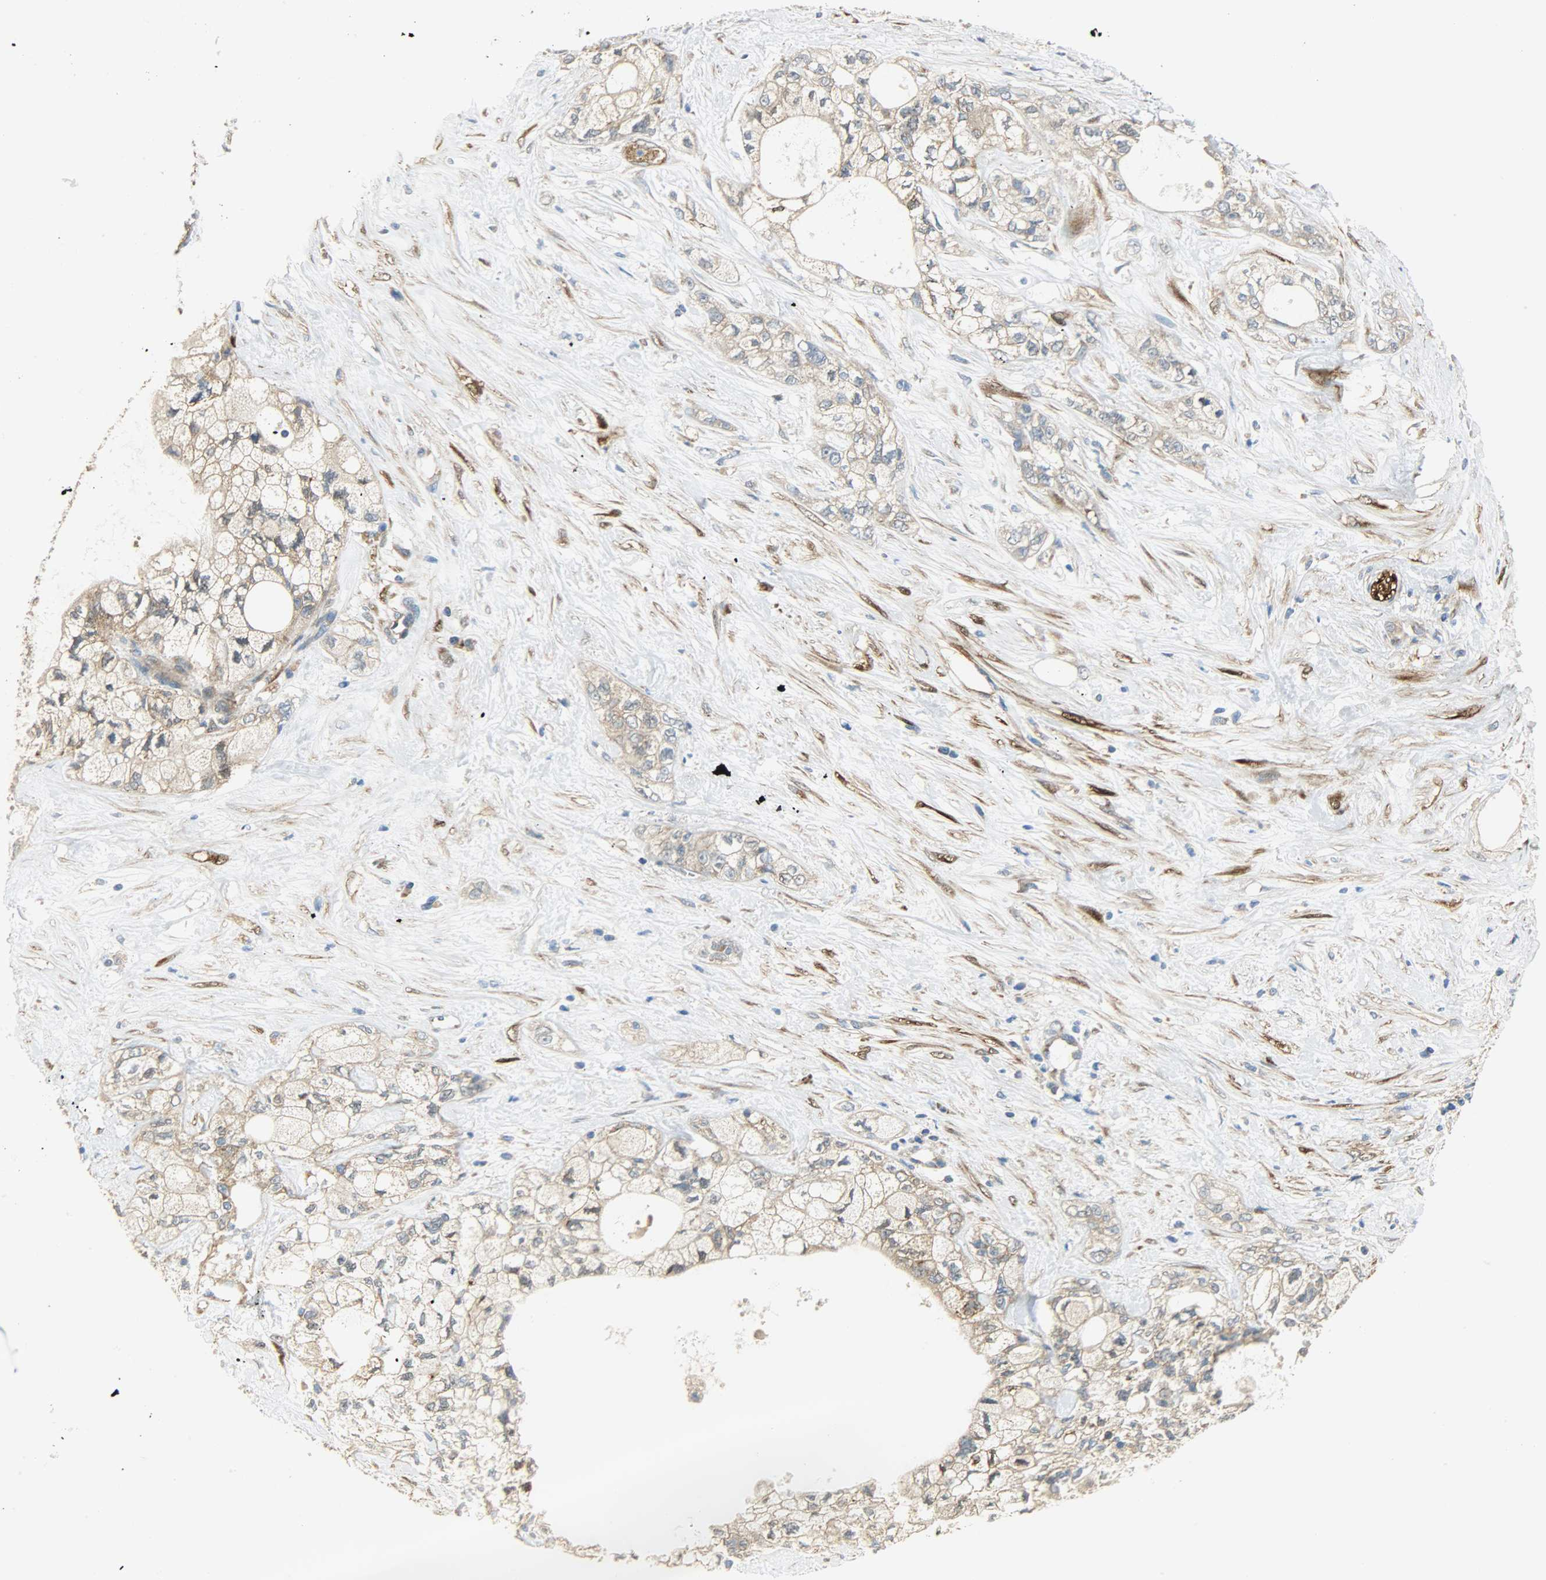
{"staining": {"intensity": "moderate", "quantity": ">75%", "location": "cytoplasmic/membranous"}, "tissue": "pancreatic cancer", "cell_type": "Tumor cells", "image_type": "cancer", "snomed": [{"axis": "morphology", "description": "Adenocarcinoma, NOS"}, {"axis": "topography", "description": "Pancreas"}], "caption": "Pancreatic cancer (adenocarcinoma) was stained to show a protein in brown. There is medium levels of moderate cytoplasmic/membranous positivity in approximately >75% of tumor cells.", "gene": "C1orf198", "patient": {"sex": "male", "age": 70}}